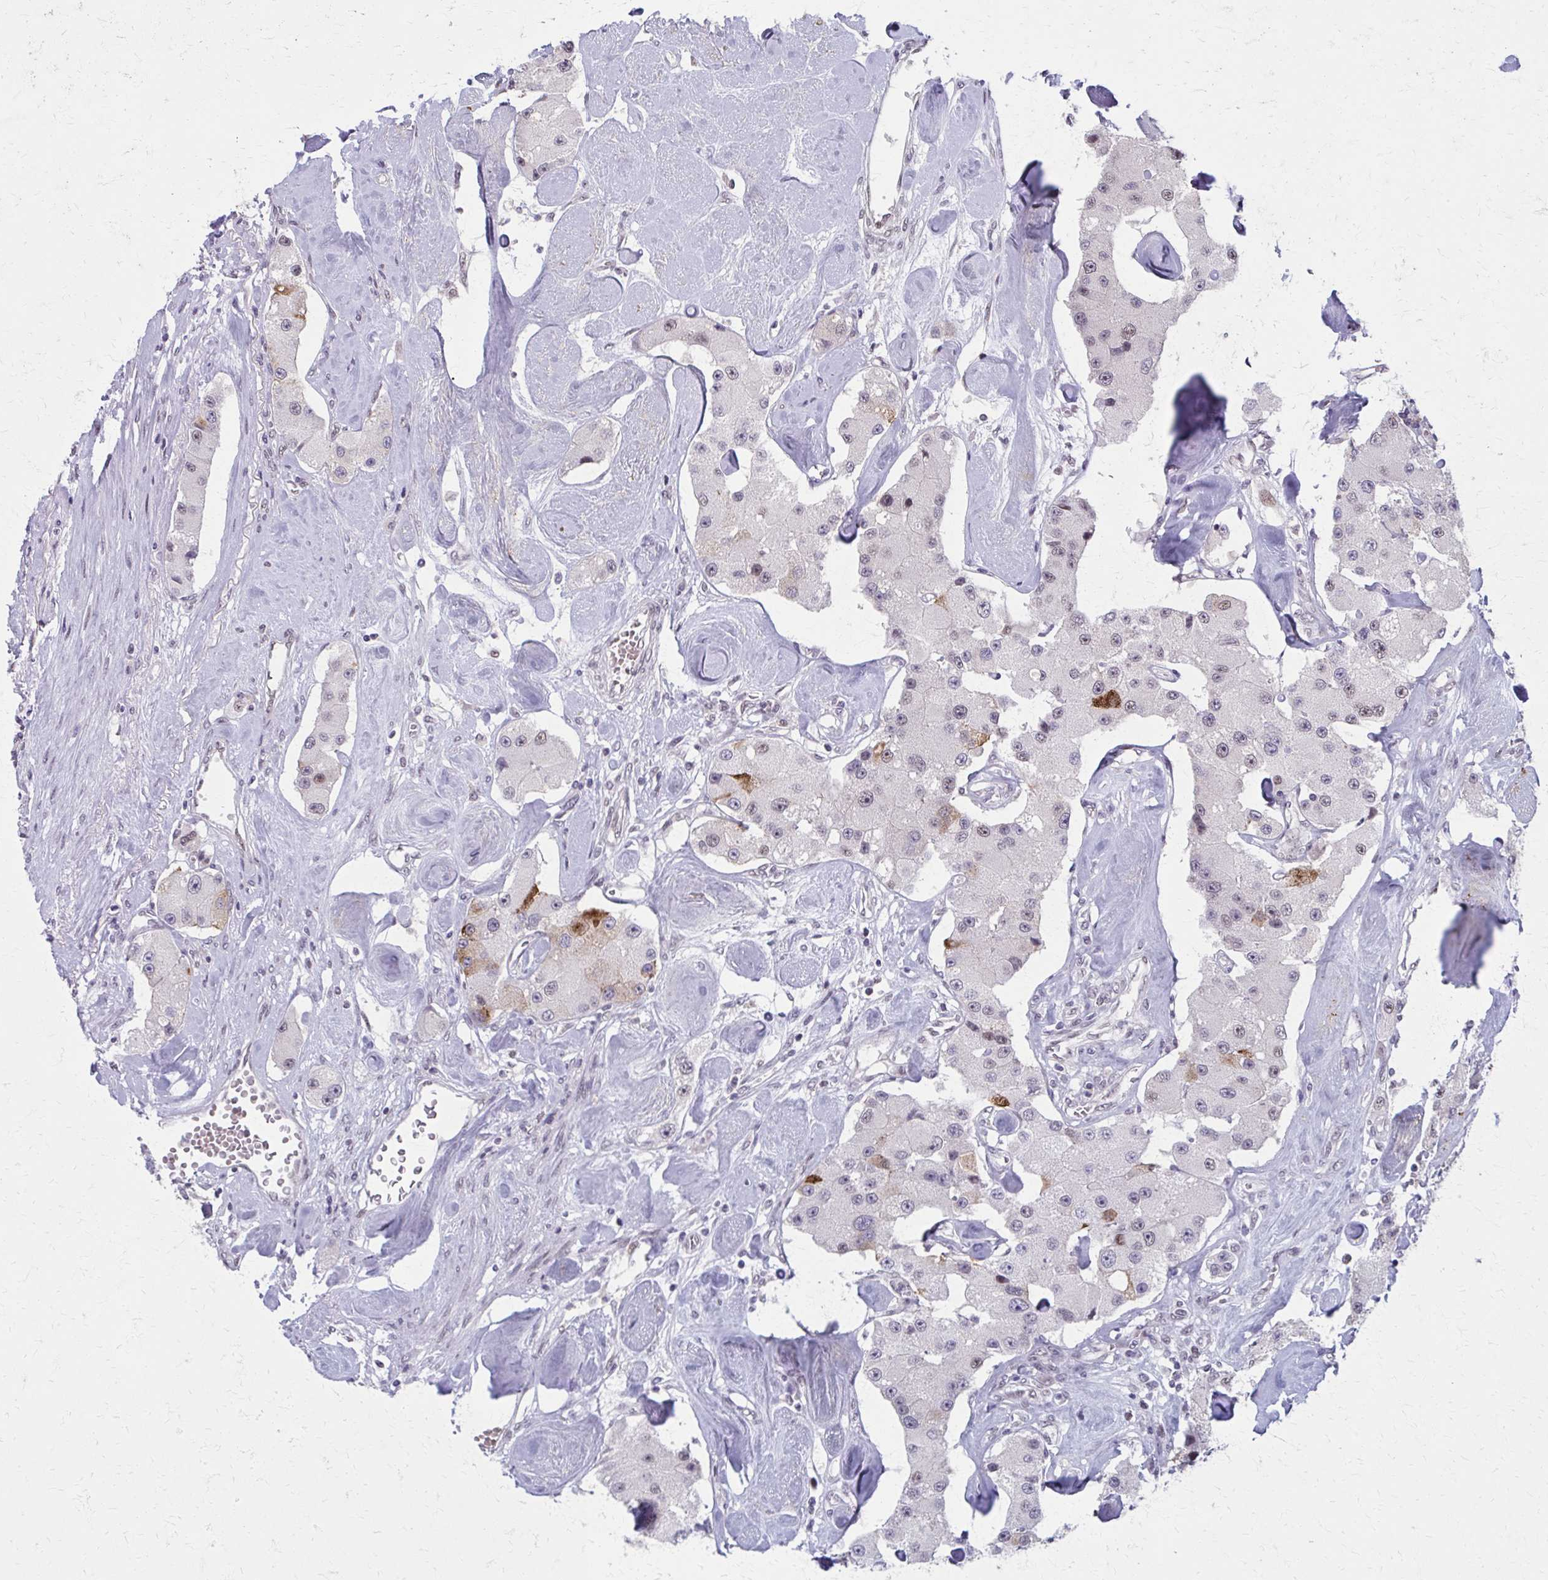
{"staining": {"intensity": "moderate", "quantity": "<25%", "location": "cytoplasmic/membranous"}, "tissue": "carcinoid", "cell_type": "Tumor cells", "image_type": "cancer", "snomed": [{"axis": "morphology", "description": "Carcinoid, malignant, NOS"}, {"axis": "topography", "description": "Pancreas"}], "caption": "Human malignant carcinoid stained for a protein (brown) demonstrates moderate cytoplasmic/membranous positive expression in approximately <25% of tumor cells.", "gene": "SETBP1", "patient": {"sex": "male", "age": 41}}